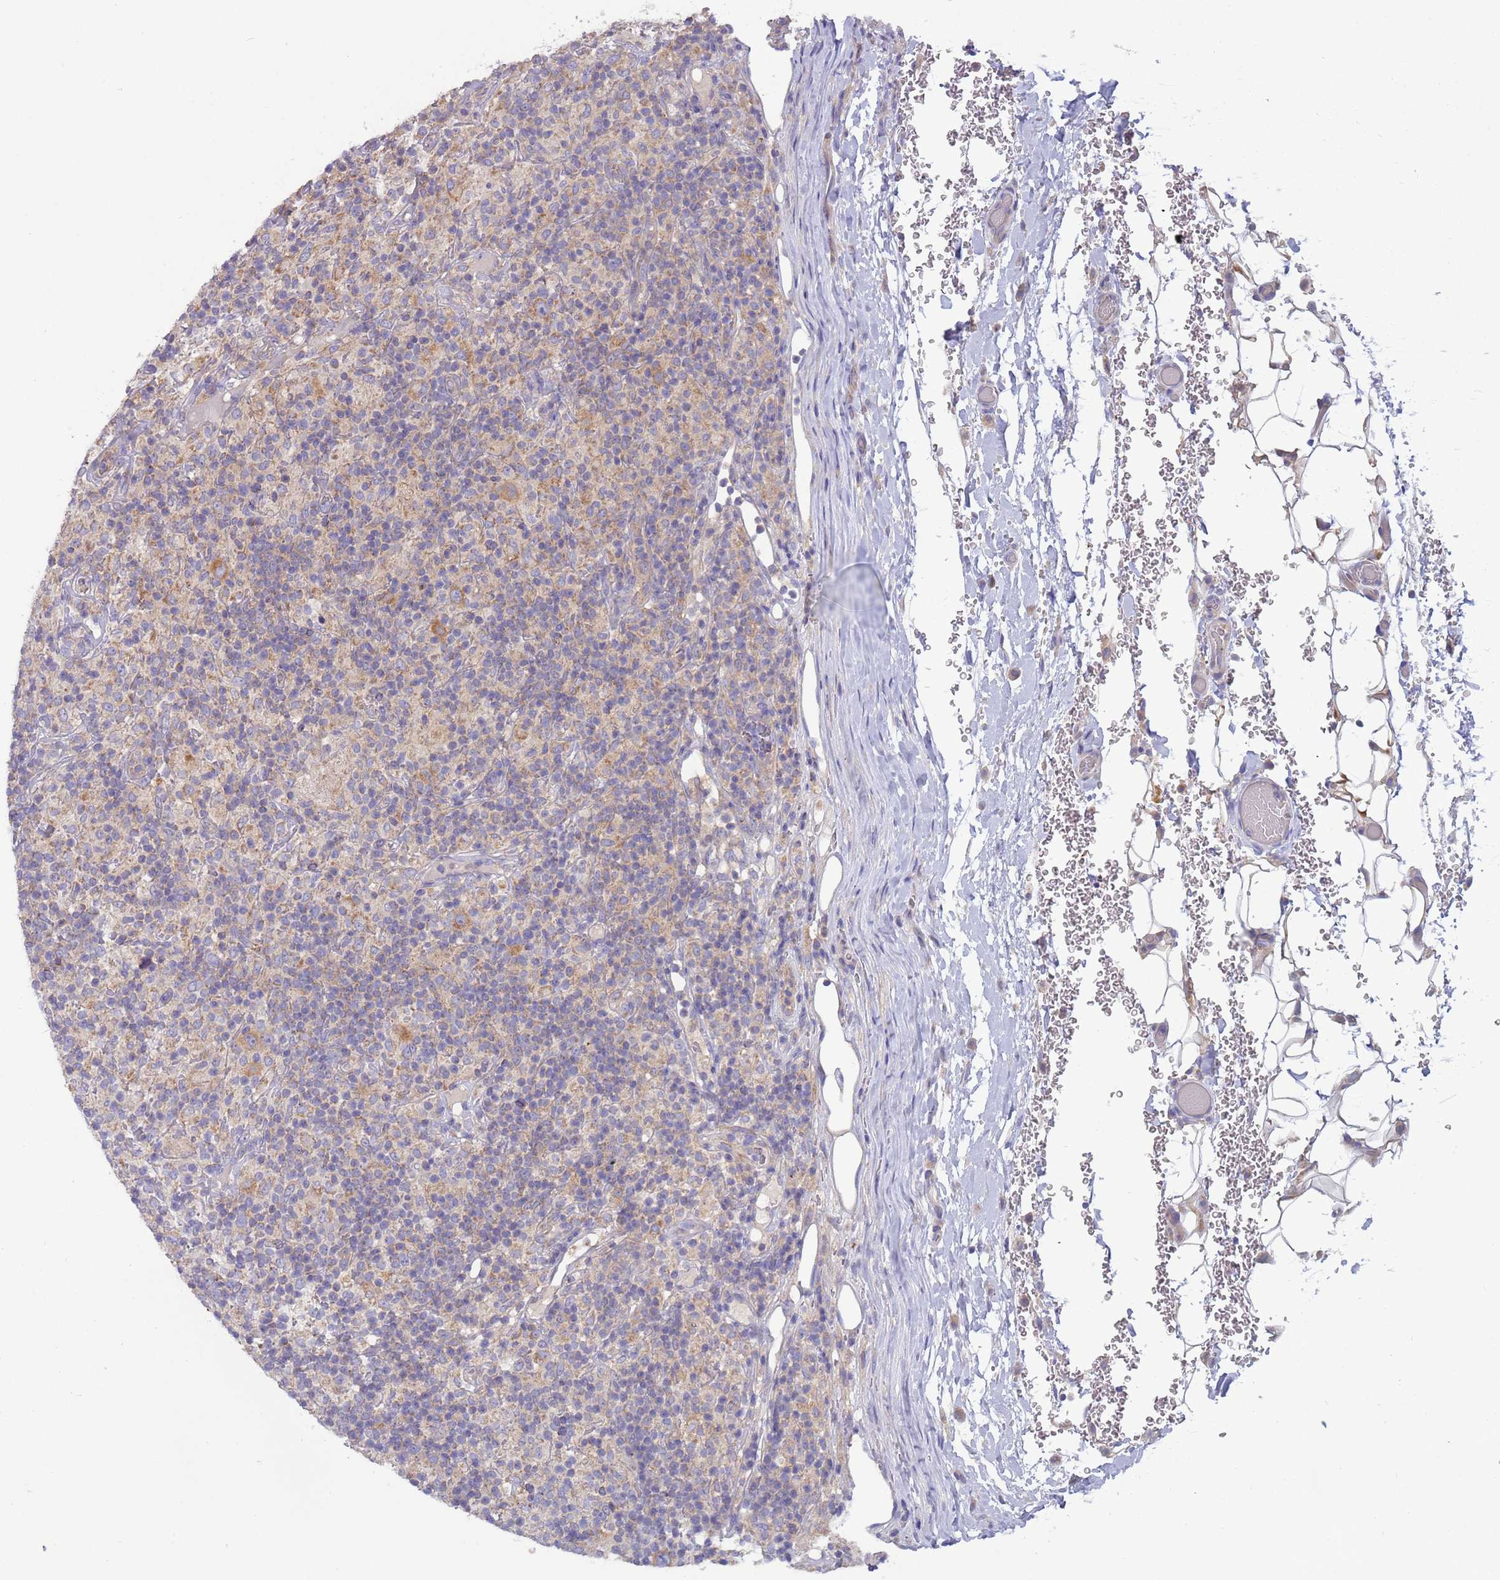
{"staining": {"intensity": "moderate", "quantity": ">75%", "location": "cytoplasmic/membranous"}, "tissue": "lymphoma", "cell_type": "Tumor cells", "image_type": "cancer", "snomed": [{"axis": "morphology", "description": "Hodgkin's disease, NOS"}, {"axis": "topography", "description": "Lymph node"}], "caption": "Protein expression analysis of Hodgkin's disease reveals moderate cytoplasmic/membranous positivity in approximately >75% of tumor cells. (Brightfield microscopy of DAB IHC at high magnification).", "gene": "UQCRQ", "patient": {"sex": "male", "age": 70}}